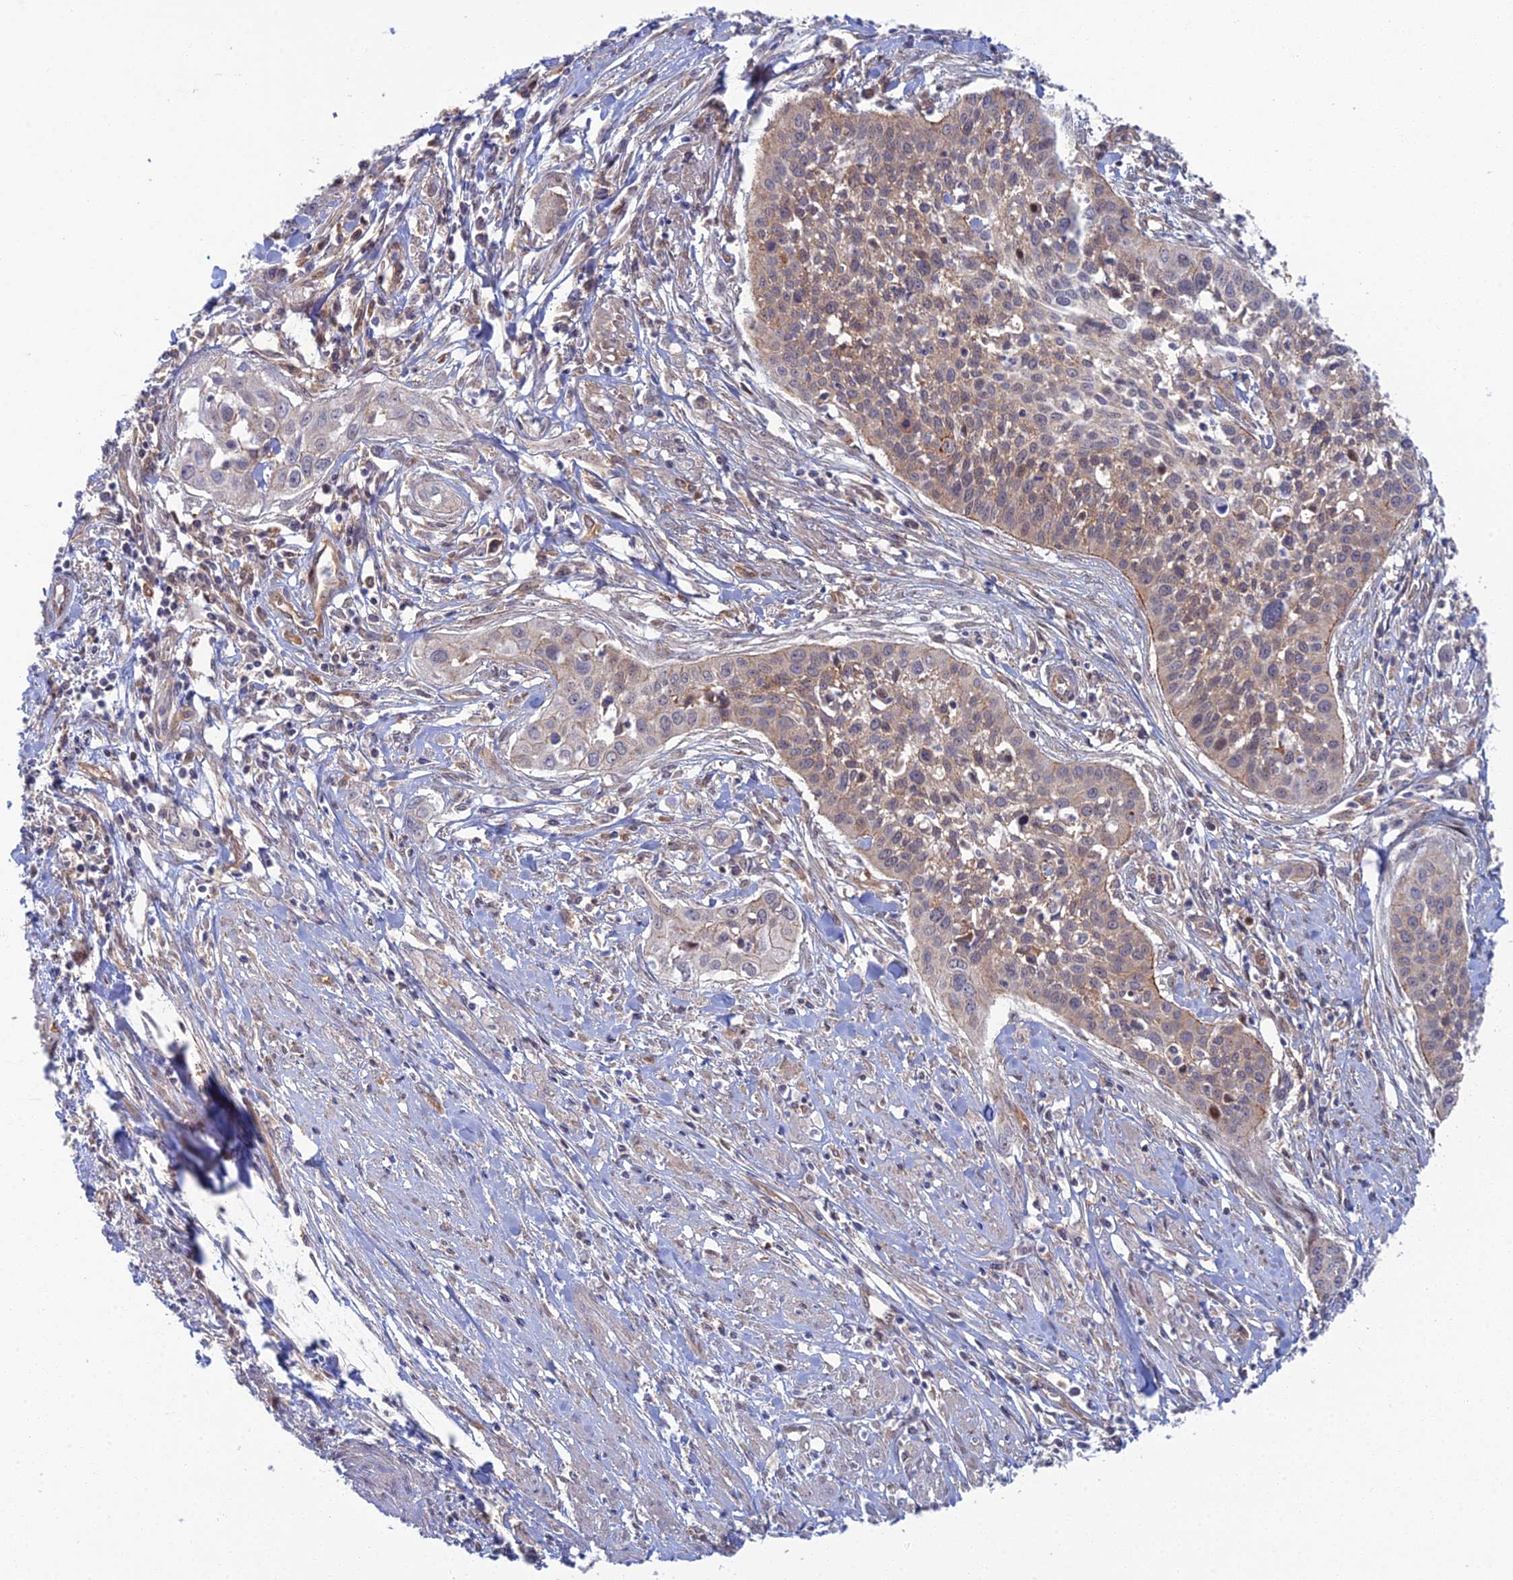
{"staining": {"intensity": "moderate", "quantity": "25%-75%", "location": "cytoplasmic/membranous"}, "tissue": "cervical cancer", "cell_type": "Tumor cells", "image_type": "cancer", "snomed": [{"axis": "morphology", "description": "Squamous cell carcinoma, NOS"}, {"axis": "topography", "description": "Cervix"}], "caption": "Tumor cells display medium levels of moderate cytoplasmic/membranous positivity in about 25%-75% of cells in human cervical cancer.", "gene": "ABHD1", "patient": {"sex": "female", "age": 34}}